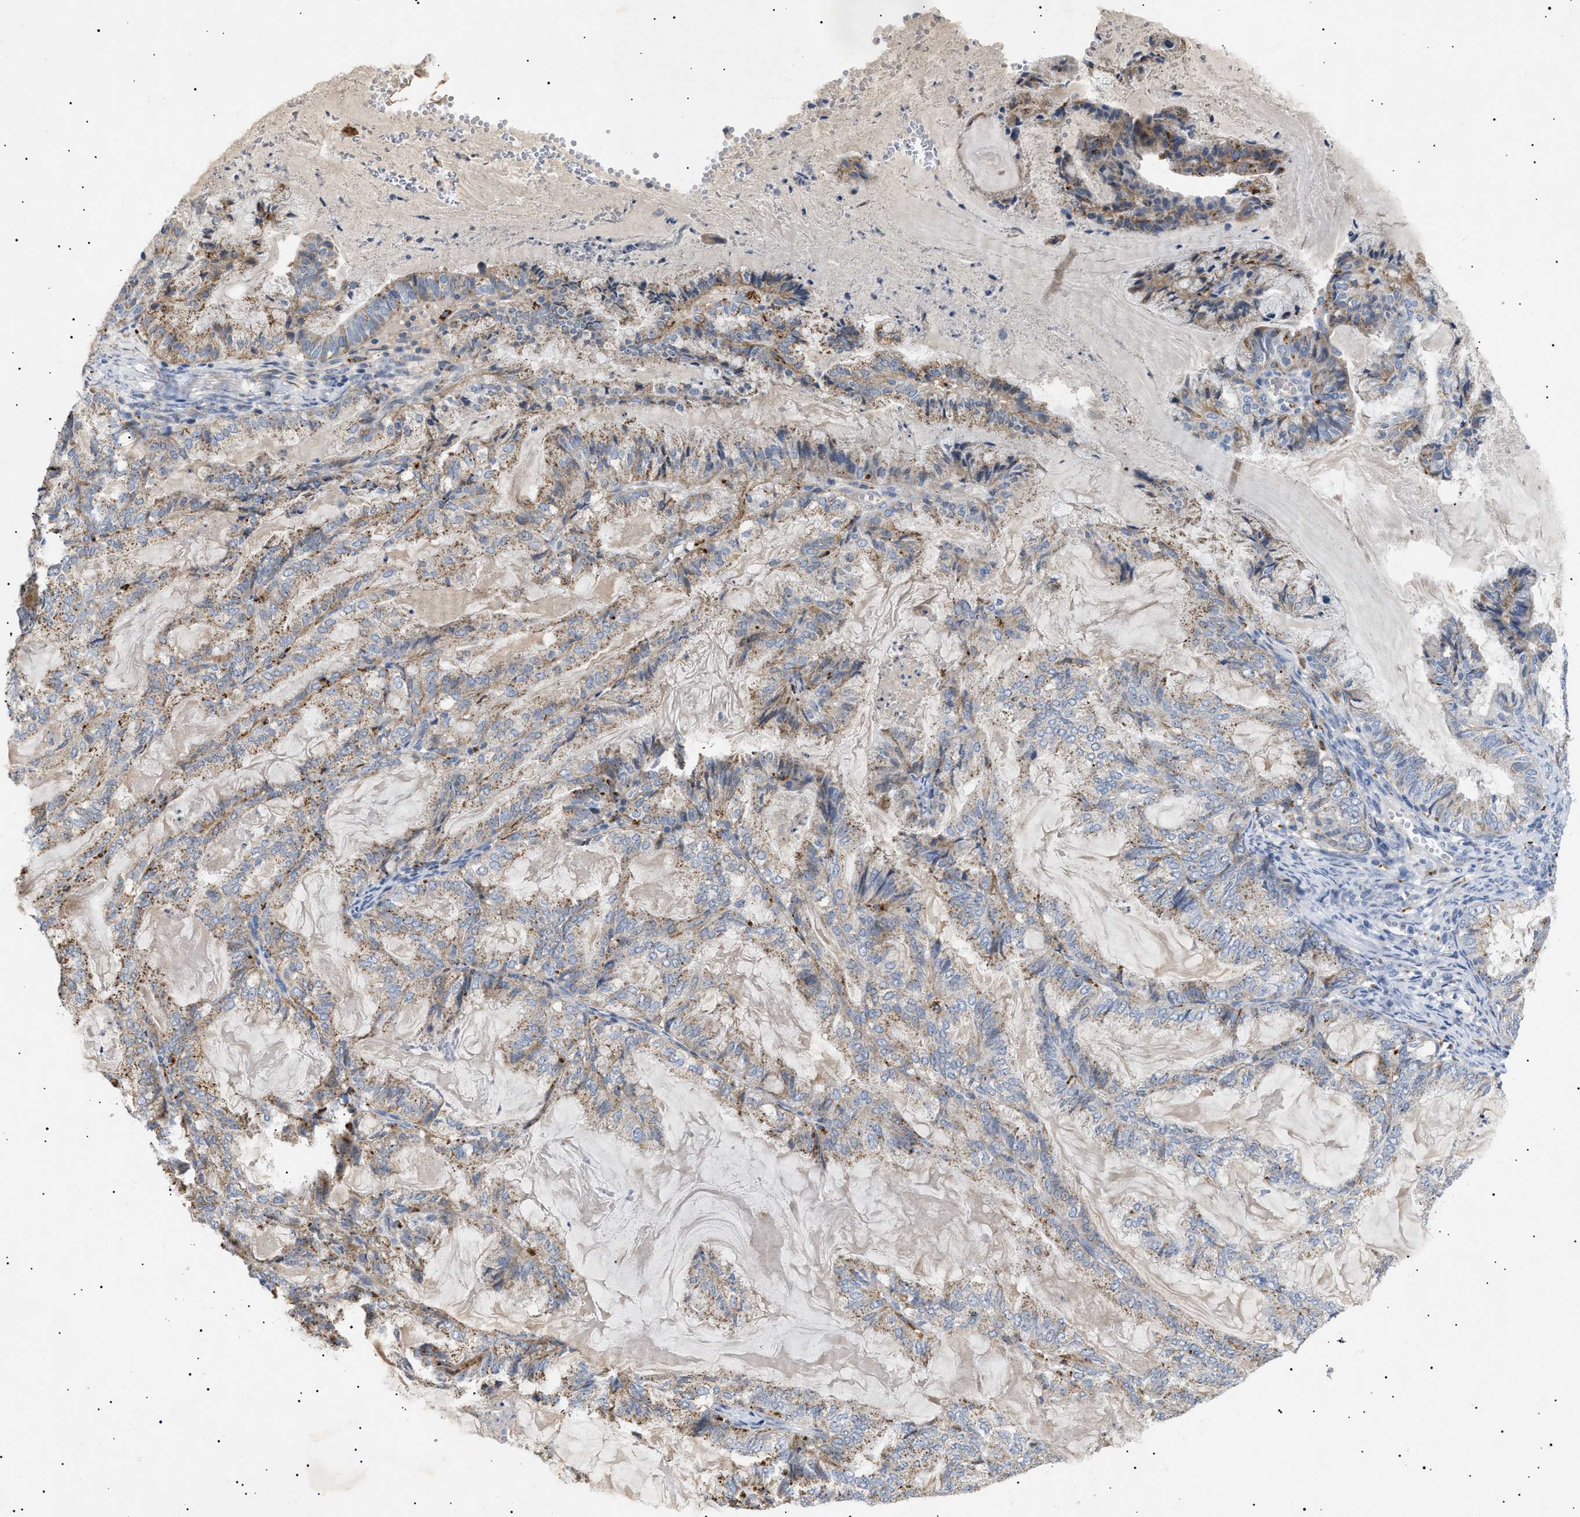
{"staining": {"intensity": "moderate", "quantity": "25%-75%", "location": "cytoplasmic/membranous"}, "tissue": "endometrial cancer", "cell_type": "Tumor cells", "image_type": "cancer", "snomed": [{"axis": "morphology", "description": "Adenocarcinoma, NOS"}, {"axis": "topography", "description": "Endometrium"}], "caption": "Immunohistochemical staining of human endometrial cancer (adenocarcinoma) reveals moderate cytoplasmic/membranous protein expression in approximately 25%-75% of tumor cells.", "gene": "SIRT5", "patient": {"sex": "female", "age": 86}}